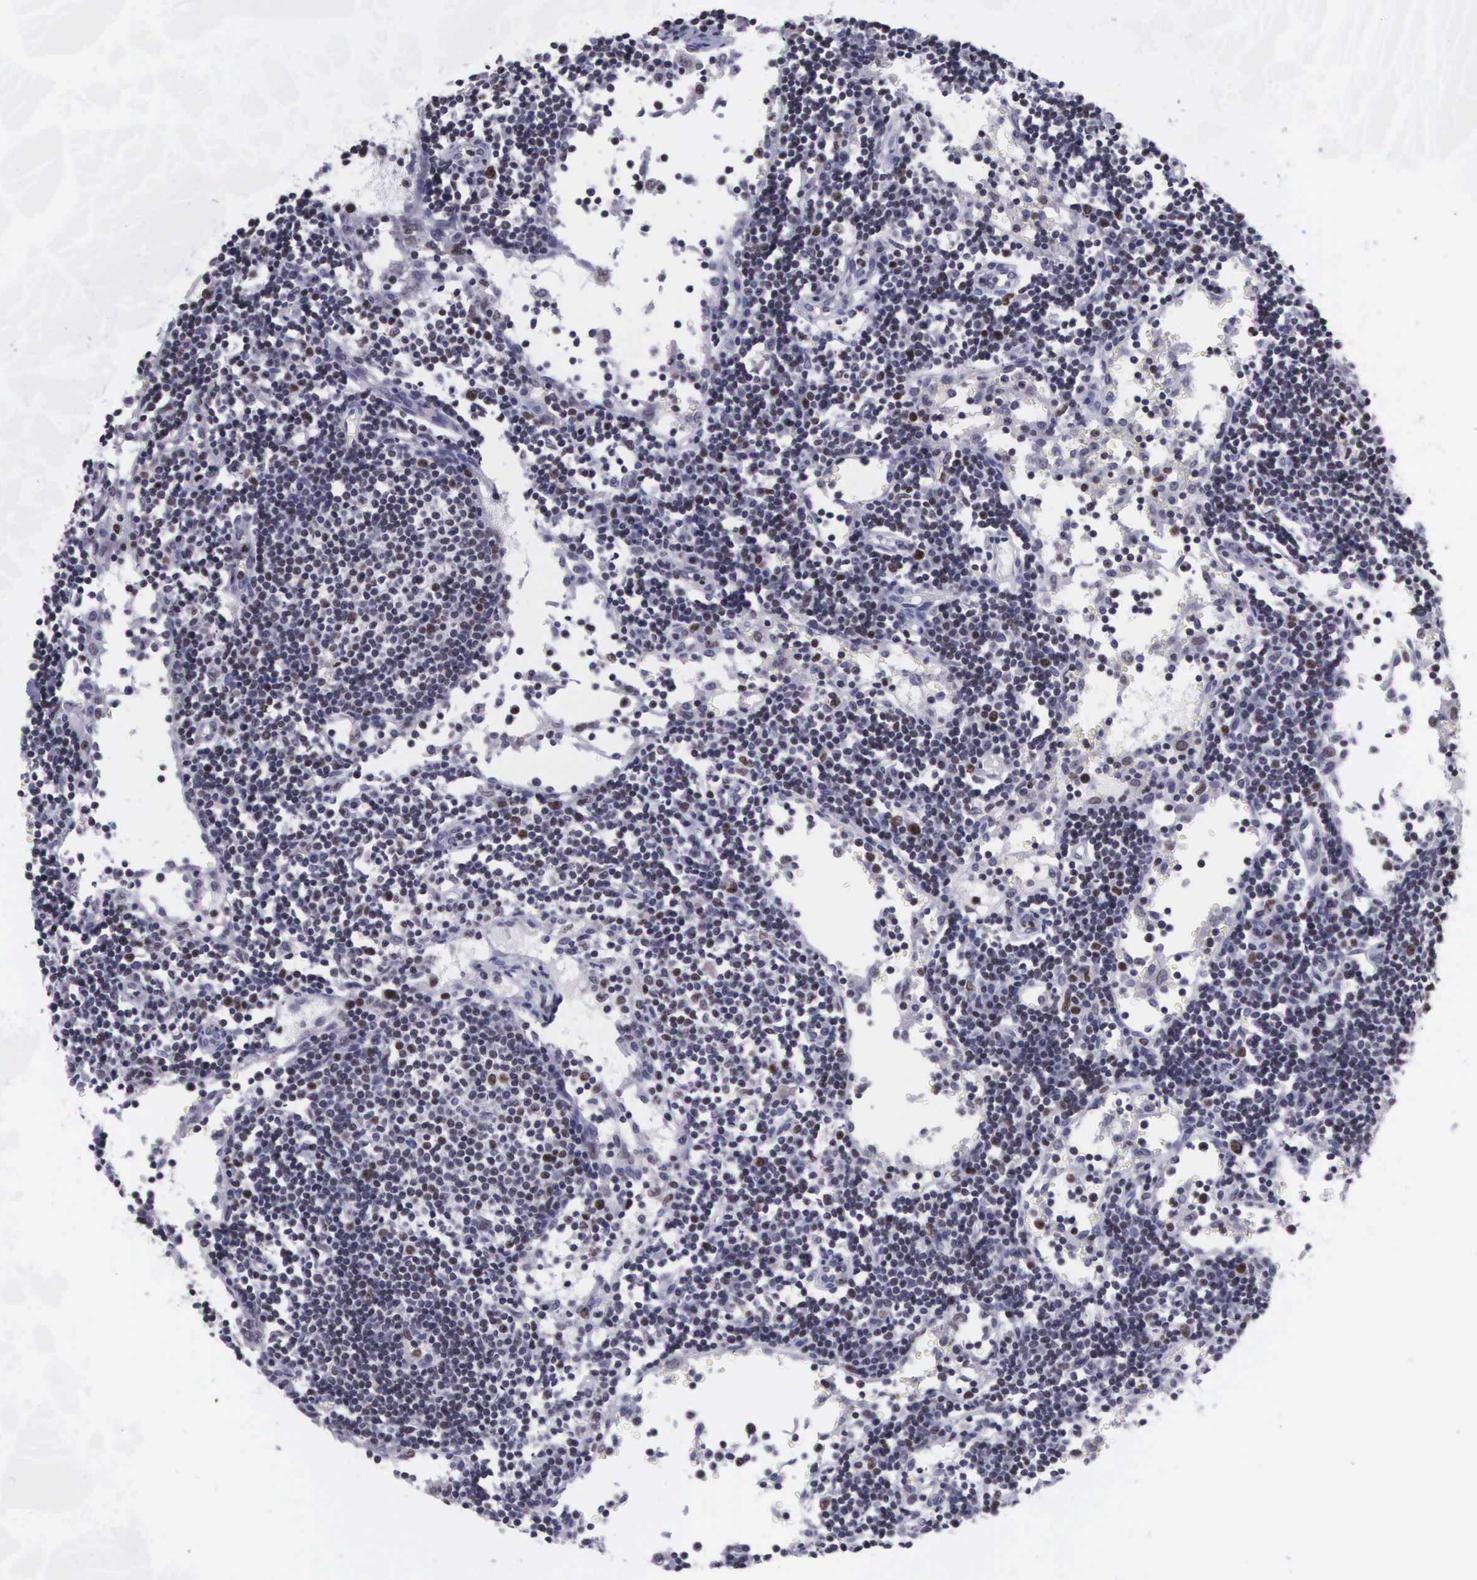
{"staining": {"intensity": "moderate", "quantity": "25%-75%", "location": "nuclear"}, "tissue": "lymph node", "cell_type": "Germinal center cells", "image_type": "normal", "snomed": [{"axis": "morphology", "description": "Normal tissue, NOS"}, {"axis": "topography", "description": "Lymph node"}], "caption": "Protein positivity by immunohistochemistry reveals moderate nuclear staining in about 25%-75% of germinal center cells in benign lymph node. (DAB (3,3'-diaminobenzidine) IHC, brown staining for protein, blue staining for nuclei).", "gene": "VRK1", "patient": {"sex": "female", "age": 55}}